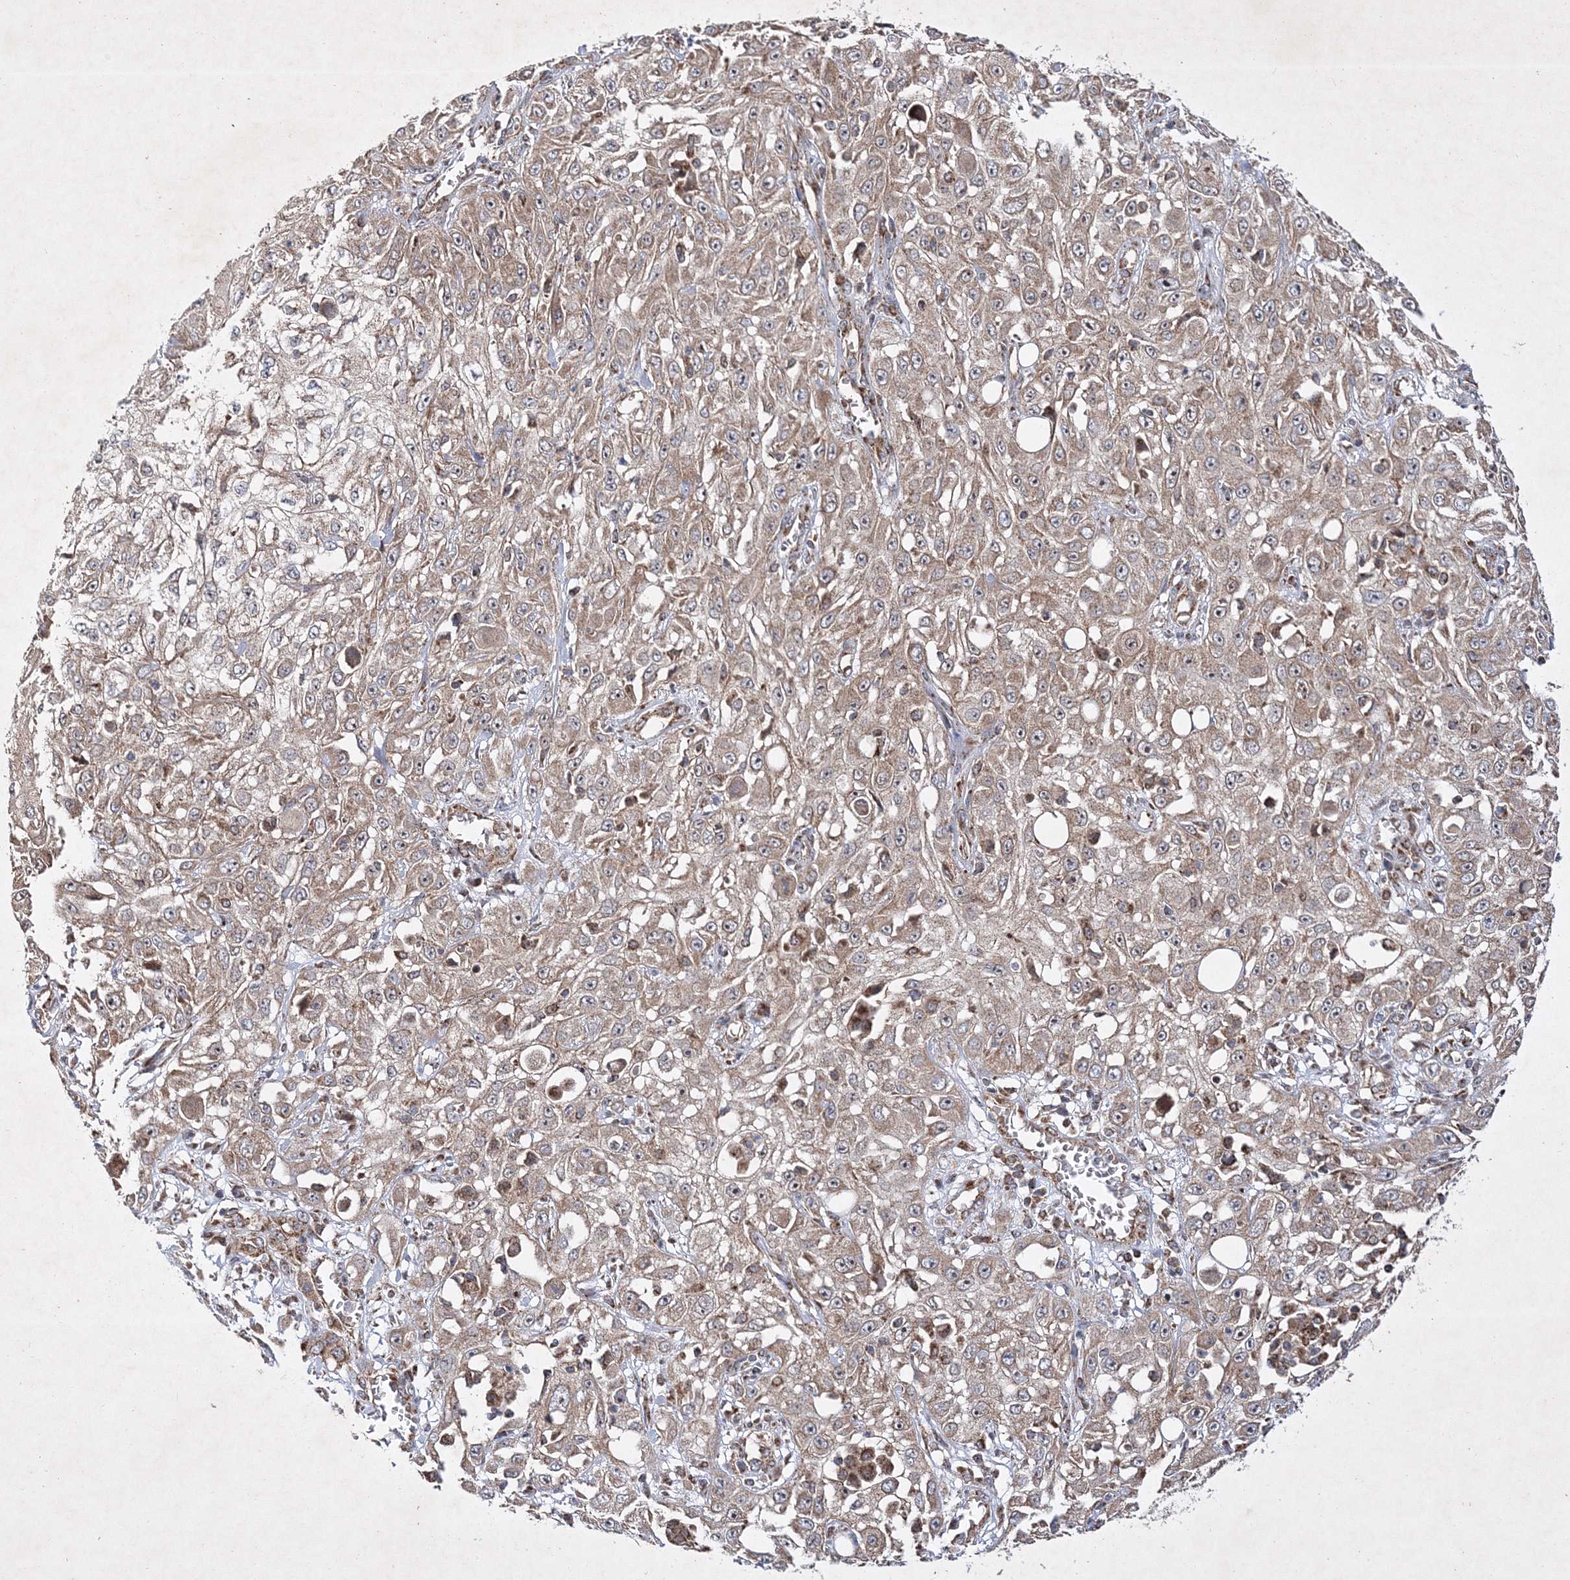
{"staining": {"intensity": "weak", "quantity": ">75%", "location": "cytoplasmic/membranous"}, "tissue": "skin cancer", "cell_type": "Tumor cells", "image_type": "cancer", "snomed": [{"axis": "morphology", "description": "Squamous cell carcinoma, NOS"}, {"axis": "morphology", "description": "Squamous cell carcinoma, metastatic, NOS"}, {"axis": "topography", "description": "Skin"}, {"axis": "topography", "description": "Lymph node"}], "caption": "Immunohistochemical staining of human skin metastatic squamous cell carcinoma exhibits low levels of weak cytoplasmic/membranous protein expression in about >75% of tumor cells. (IHC, brightfield microscopy, high magnification).", "gene": "SCRN3", "patient": {"sex": "male", "age": 75}}